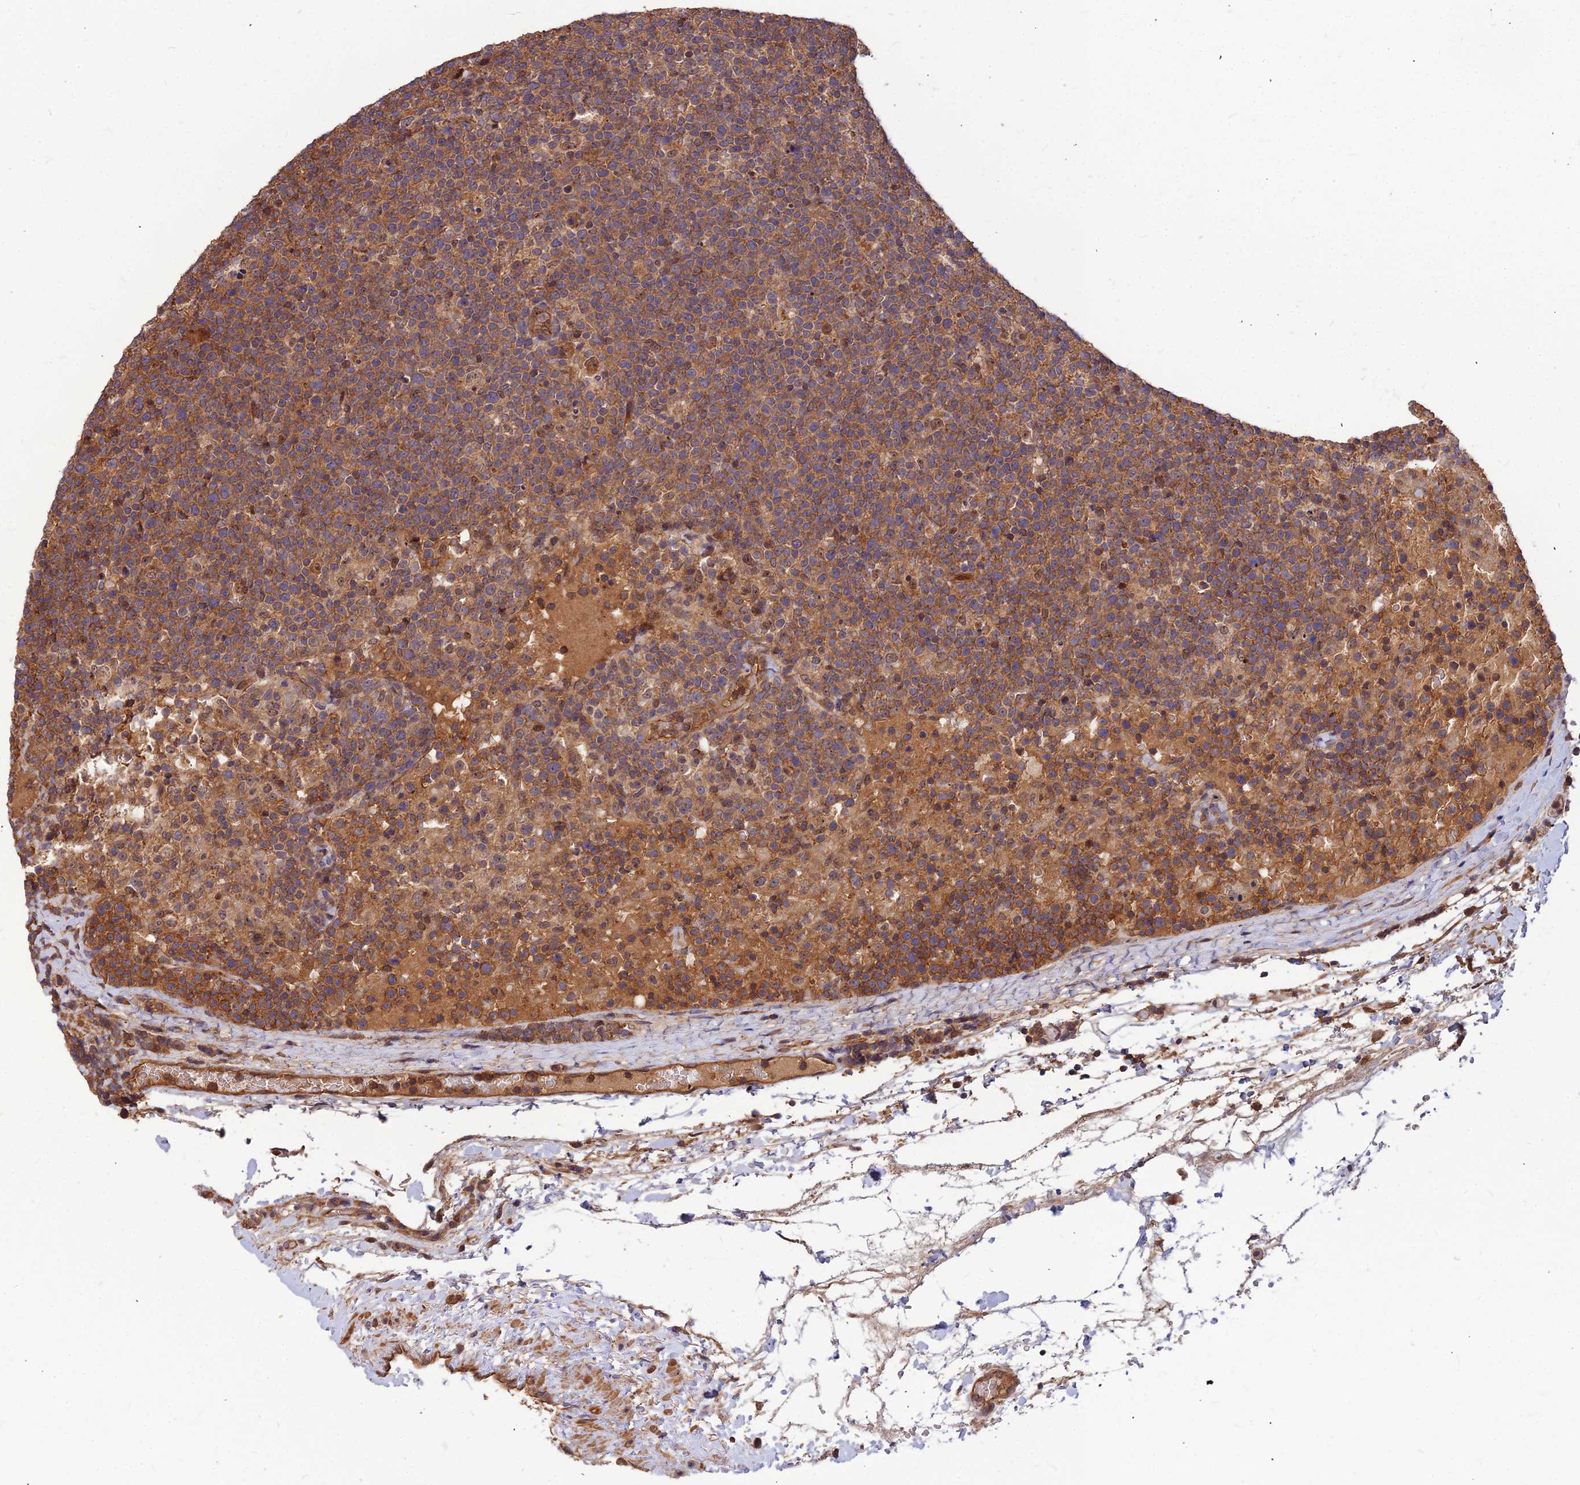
{"staining": {"intensity": "moderate", "quantity": ">75%", "location": "cytoplasmic/membranous"}, "tissue": "lymphoma", "cell_type": "Tumor cells", "image_type": "cancer", "snomed": [{"axis": "morphology", "description": "Malignant lymphoma, non-Hodgkin's type, High grade"}, {"axis": "topography", "description": "Lymph node"}], "caption": "About >75% of tumor cells in malignant lymphoma, non-Hodgkin's type (high-grade) demonstrate moderate cytoplasmic/membranous protein positivity as visualized by brown immunohistochemical staining.", "gene": "ZNF467", "patient": {"sex": "male", "age": 61}}